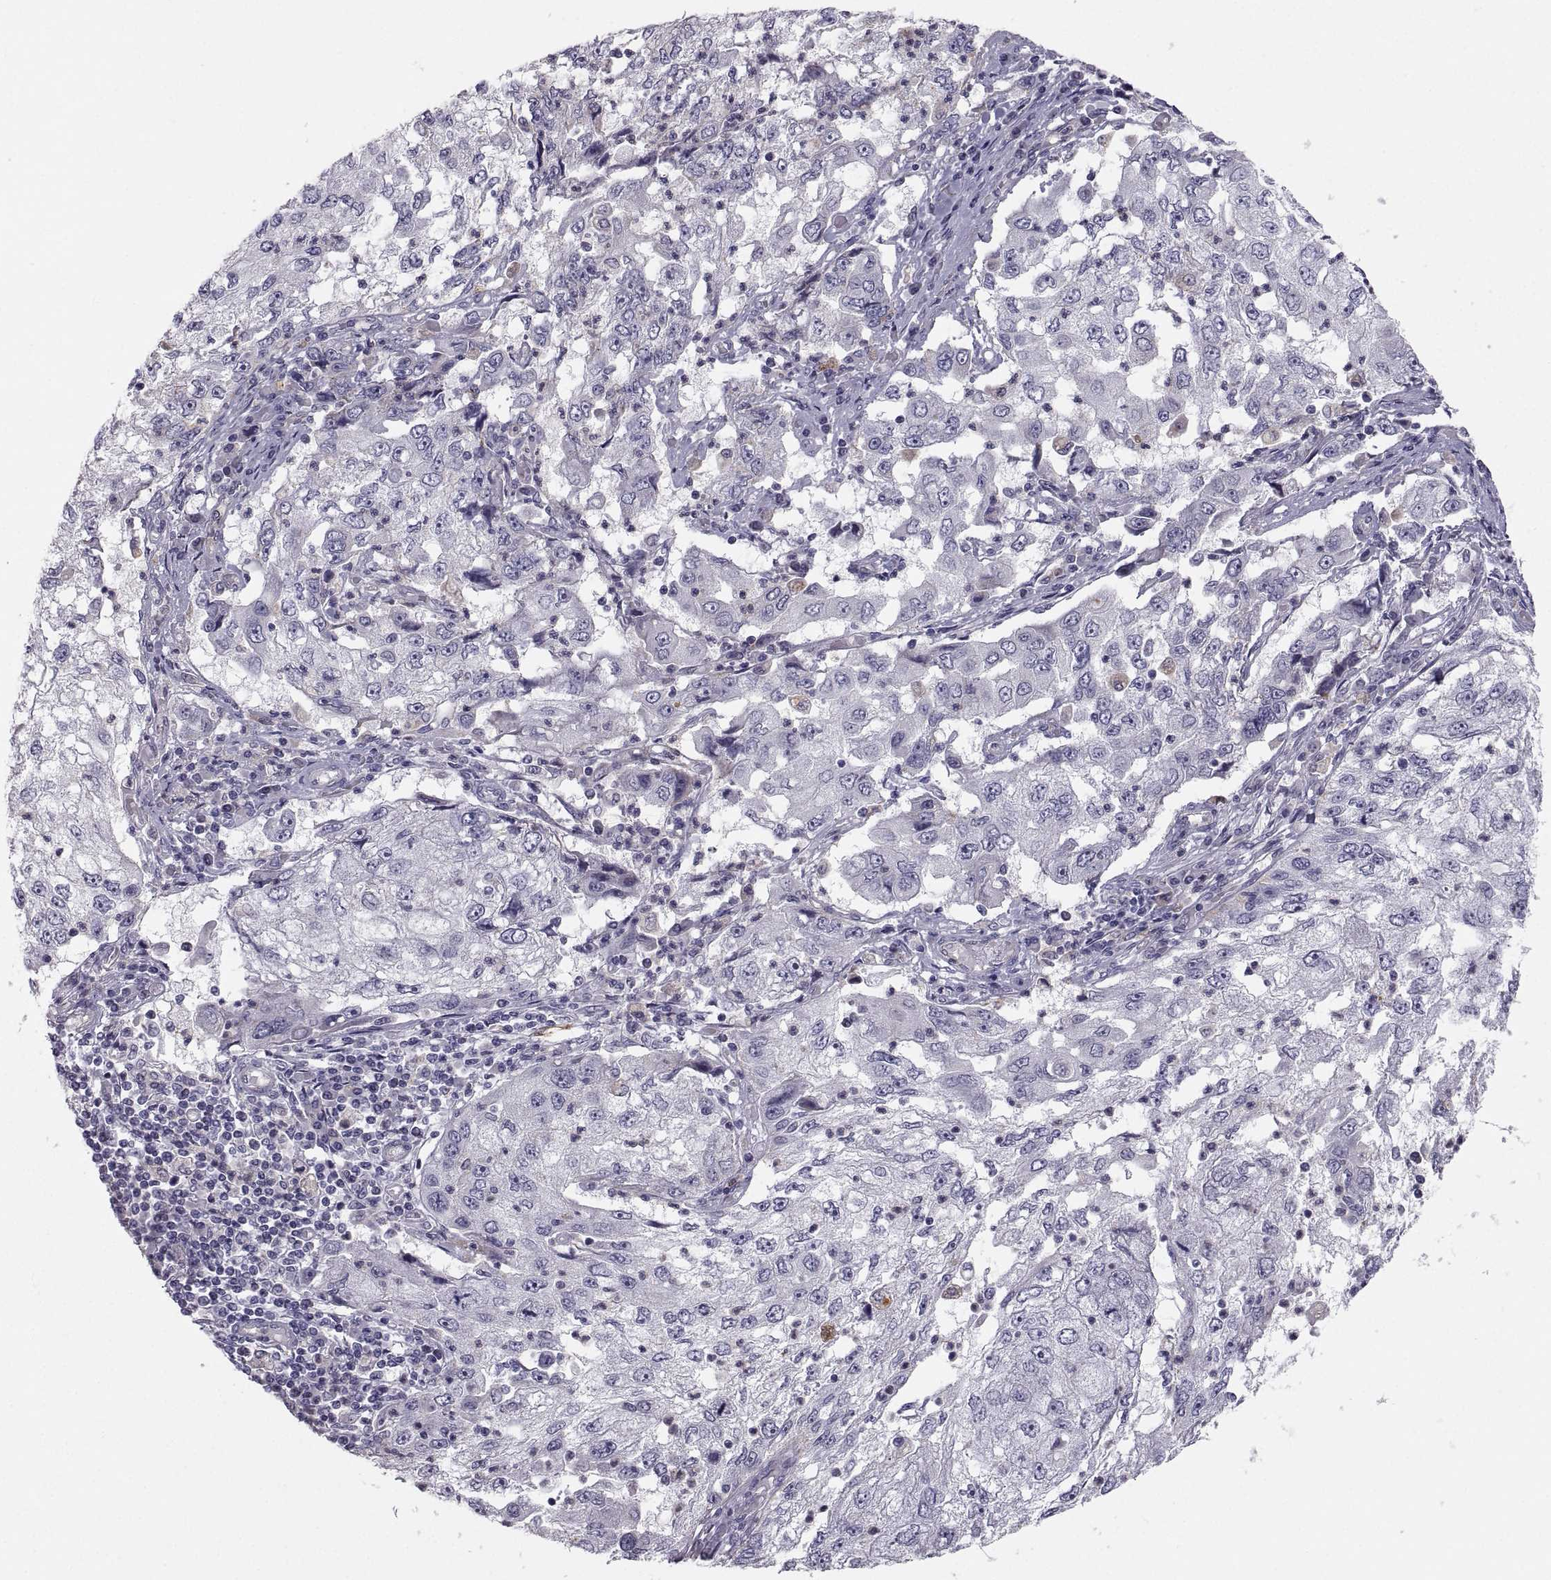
{"staining": {"intensity": "negative", "quantity": "none", "location": "none"}, "tissue": "cervical cancer", "cell_type": "Tumor cells", "image_type": "cancer", "snomed": [{"axis": "morphology", "description": "Squamous cell carcinoma, NOS"}, {"axis": "topography", "description": "Cervix"}], "caption": "Immunohistochemical staining of human cervical cancer (squamous cell carcinoma) demonstrates no significant expression in tumor cells.", "gene": "PGM5", "patient": {"sex": "female", "age": 36}}